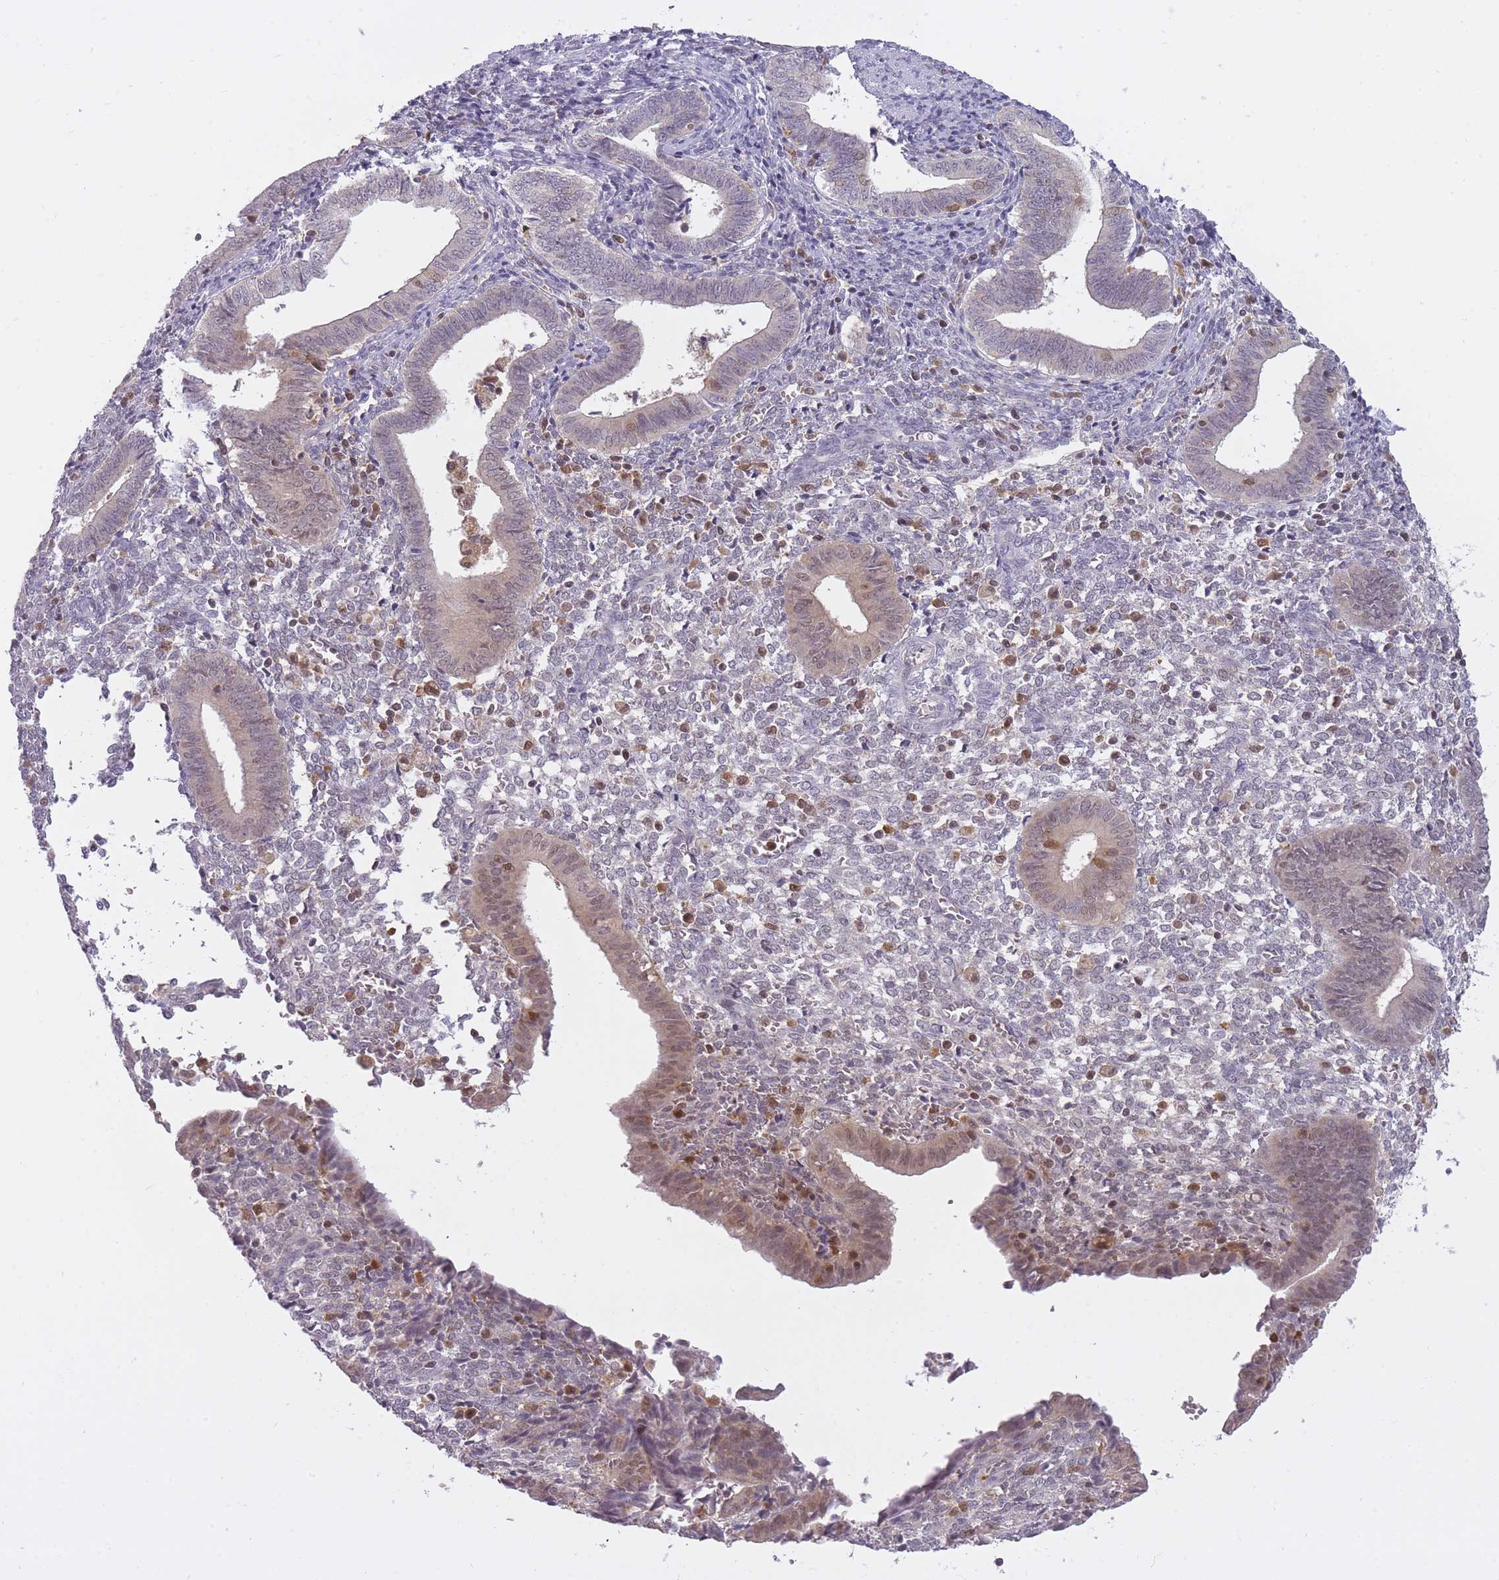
{"staining": {"intensity": "negative", "quantity": "none", "location": "none"}, "tissue": "endometrium", "cell_type": "Cells in endometrial stroma", "image_type": "normal", "snomed": [{"axis": "morphology", "description": "Normal tissue, NOS"}, {"axis": "topography", "description": "Other"}, {"axis": "topography", "description": "Endometrium"}], "caption": "Normal endometrium was stained to show a protein in brown. There is no significant expression in cells in endometrial stroma. (DAB (3,3'-diaminobenzidine) immunohistochemistry (IHC), high magnification).", "gene": "CXorf38", "patient": {"sex": "female", "age": 44}}